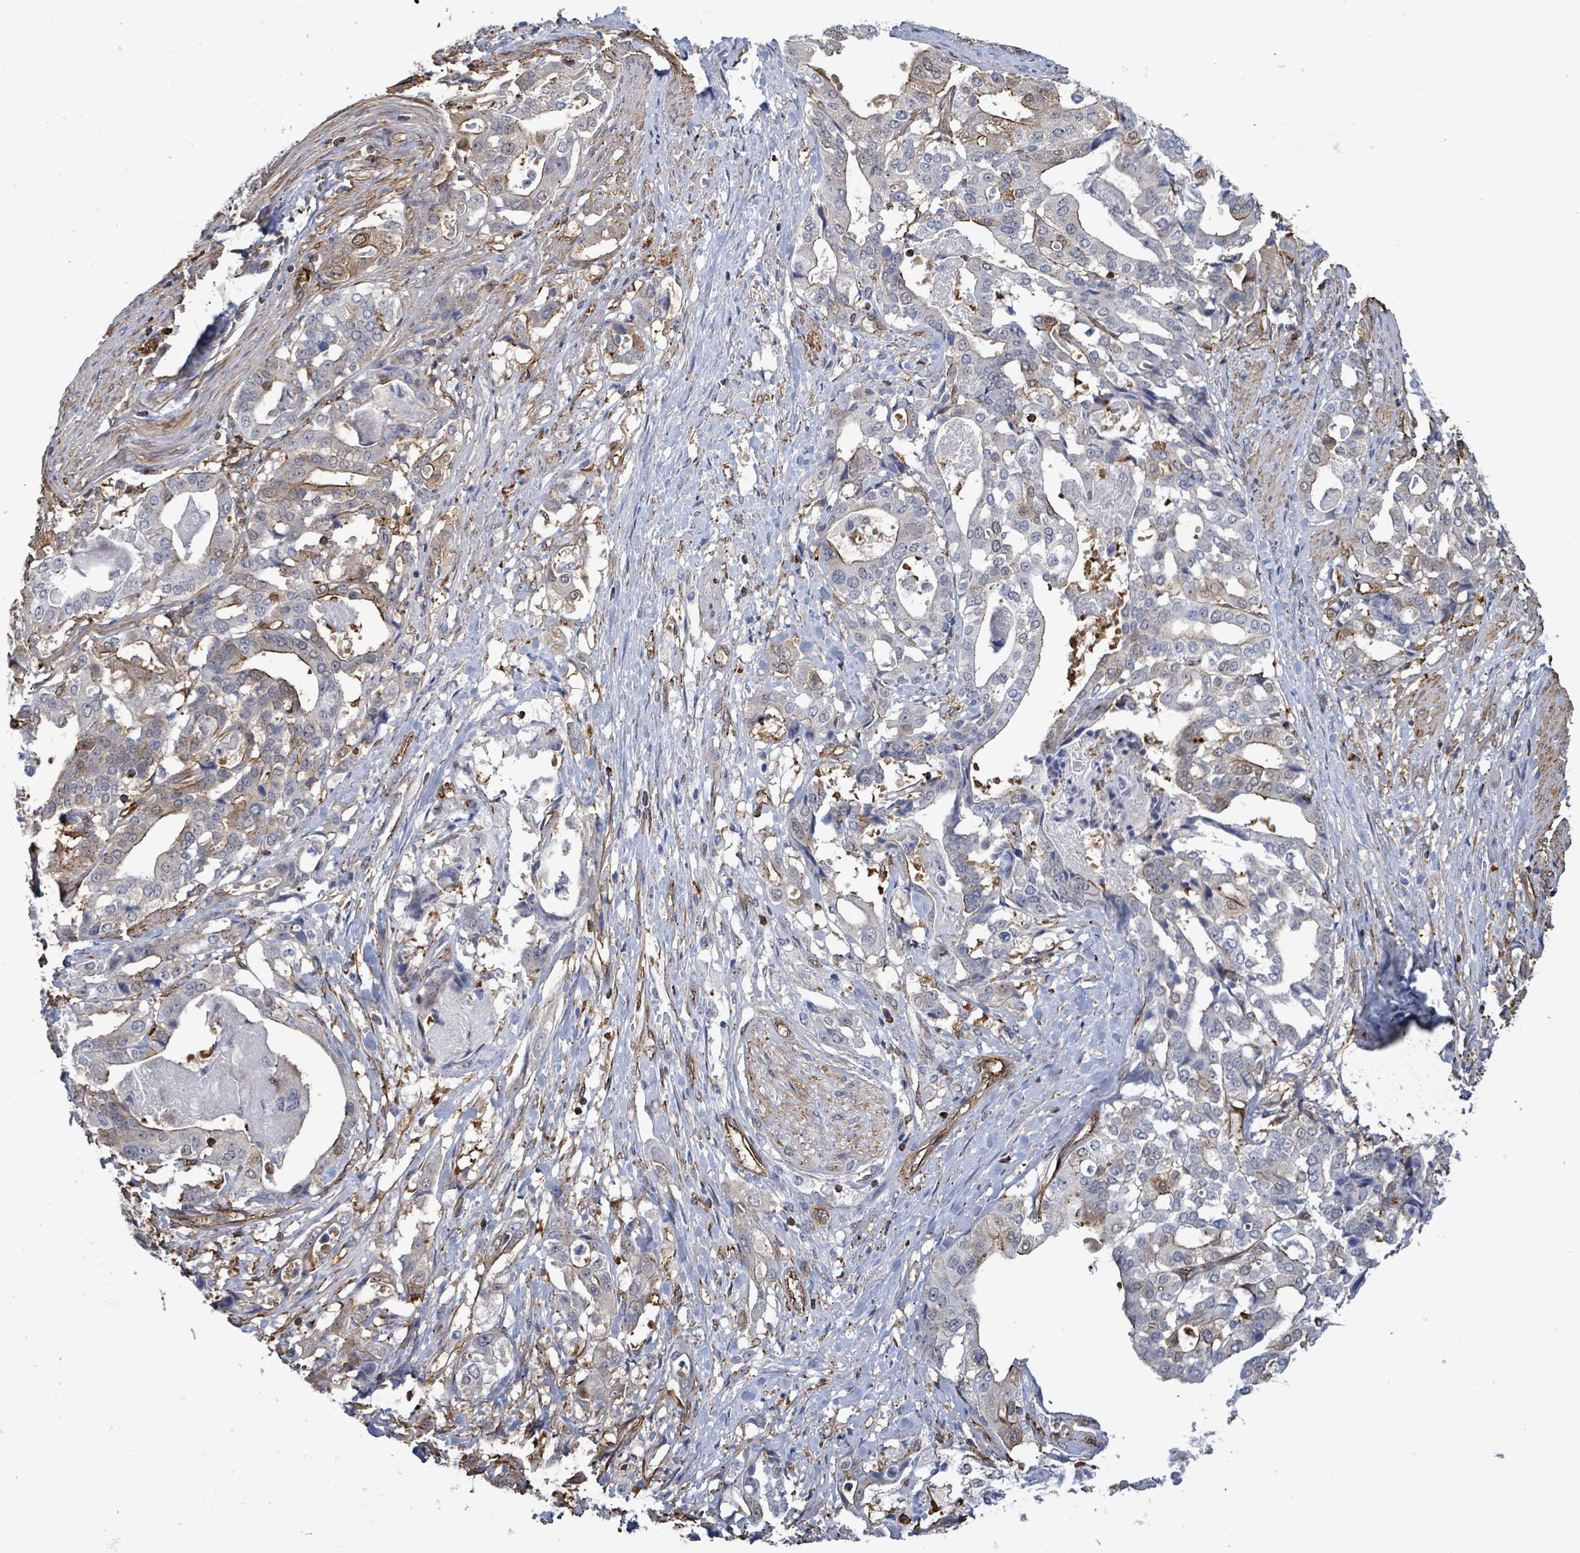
{"staining": {"intensity": "moderate", "quantity": "<25%", "location": "cytoplasmic/membranous"}, "tissue": "stomach cancer", "cell_type": "Tumor cells", "image_type": "cancer", "snomed": [{"axis": "morphology", "description": "Adenocarcinoma, NOS"}, {"axis": "topography", "description": "Stomach"}], "caption": "Protein expression by immunohistochemistry exhibits moderate cytoplasmic/membranous positivity in about <25% of tumor cells in stomach adenocarcinoma.", "gene": "PRKRIP1", "patient": {"sex": "male", "age": 48}}